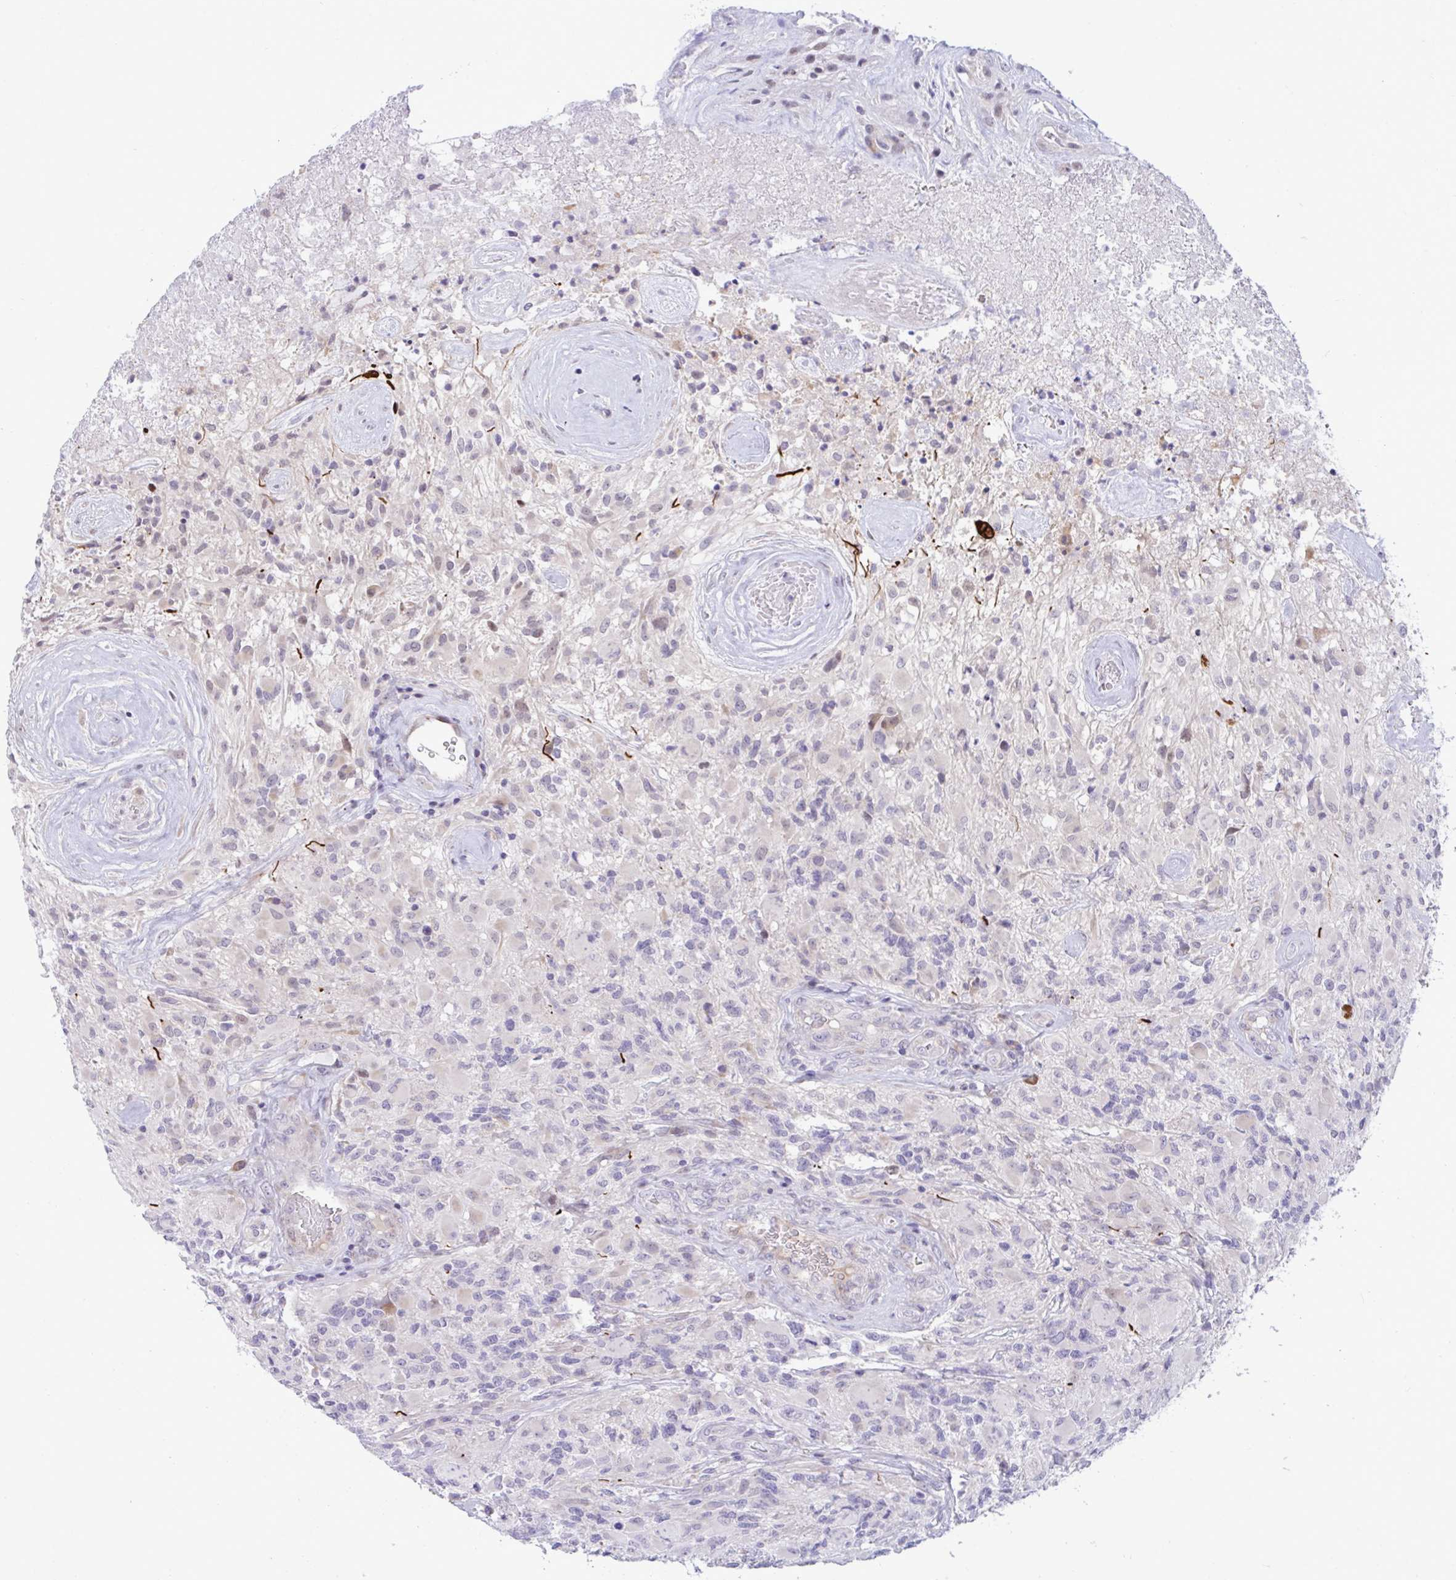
{"staining": {"intensity": "negative", "quantity": "none", "location": "none"}, "tissue": "glioma", "cell_type": "Tumor cells", "image_type": "cancer", "snomed": [{"axis": "morphology", "description": "Glioma, malignant, High grade"}, {"axis": "topography", "description": "Brain"}], "caption": "IHC image of neoplastic tissue: human malignant high-grade glioma stained with DAB shows no significant protein positivity in tumor cells. (Stains: DAB immunohistochemistry (IHC) with hematoxylin counter stain, Microscopy: brightfield microscopy at high magnification).", "gene": "EPOP", "patient": {"sex": "female", "age": 65}}